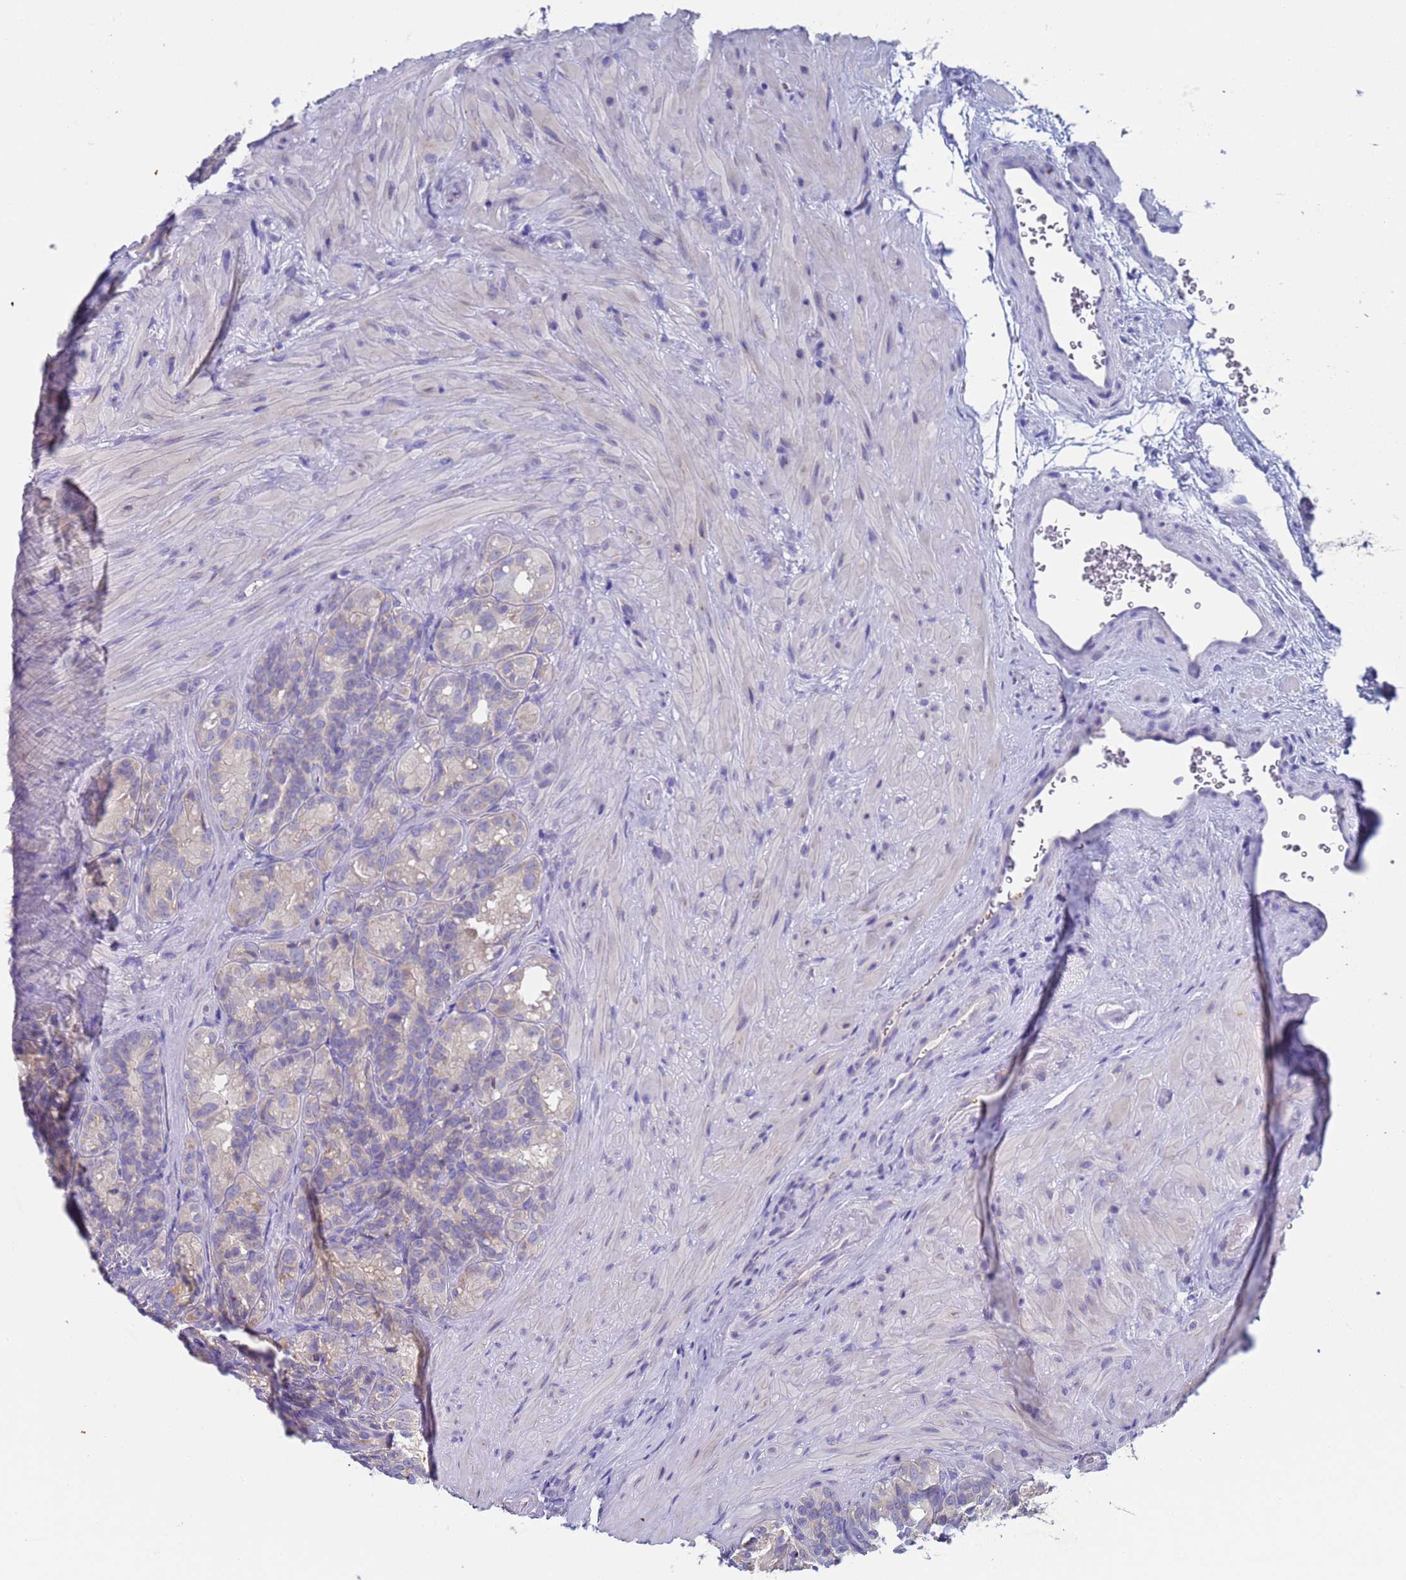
{"staining": {"intensity": "negative", "quantity": "none", "location": "none"}, "tissue": "seminal vesicle", "cell_type": "Glandular cells", "image_type": "normal", "snomed": [{"axis": "morphology", "description": "Normal tissue, NOS"}, {"axis": "topography", "description": "Seminal veicle"}], "caption": "Immunohistochemistry (IHC) micrograph of unremarkable seminal vesicle: human seminal vesicle stained with DAB reveals no significant protein expression in glandular cells. Brightfield microscopy of IHC stained with DAB (3,3'-diaminobenzidine) (brown) and hematoxylin (blue), captured at high magnification.", "gene": "PET117", "patient": {"sex": "male", "age": 60}}